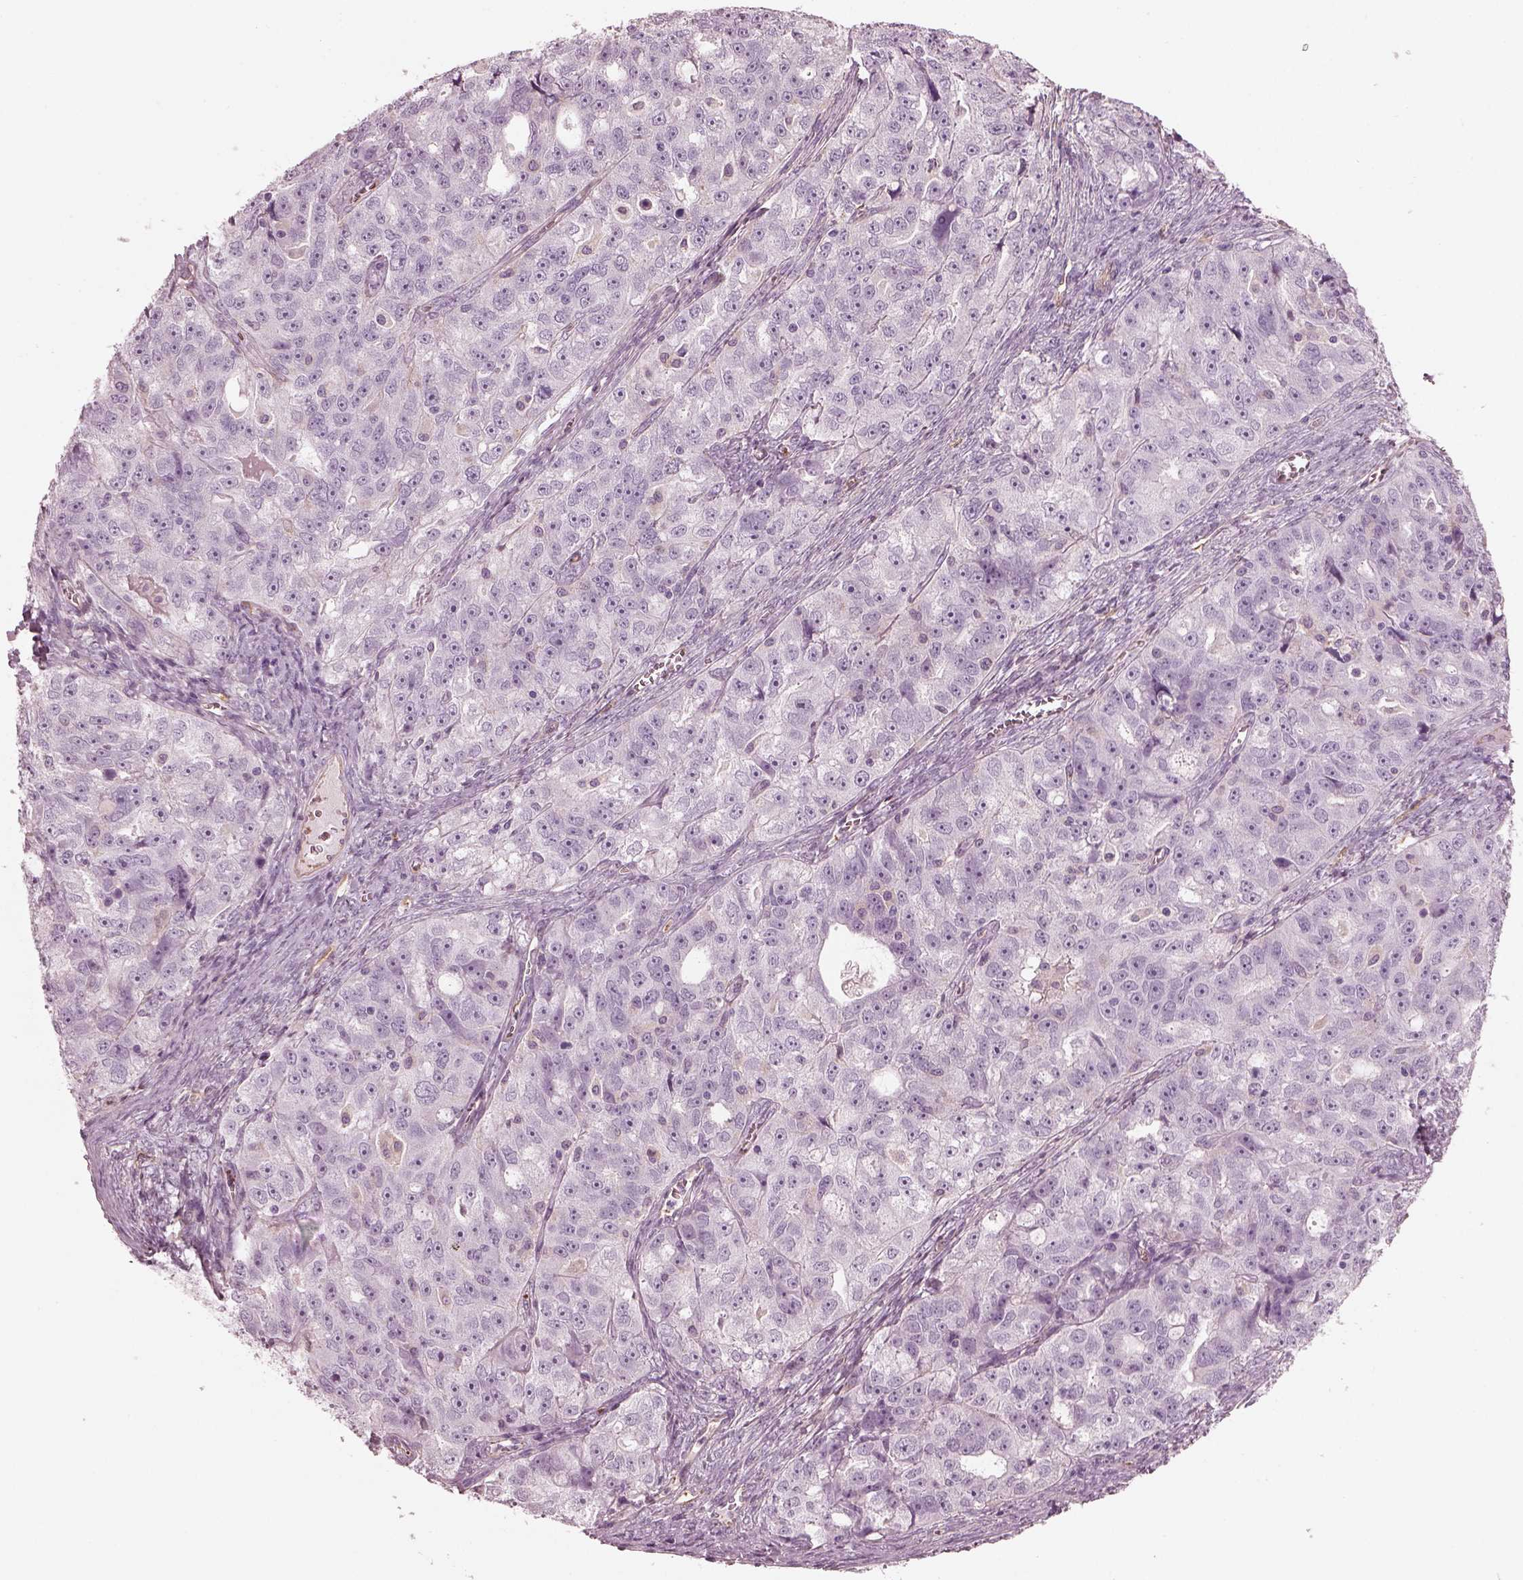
{"staining": {"intensity": "negative", "quantity": "none", "location": "none"}, "tissue": "ovarian cancer", "cell_type": "Tumor cells", "image_type": "cancer", "snomed": [{"axis": "morphology", "description": "Cystadenocarcinoma, serous, NOS"}, {"axis": "topography", "description": "Ovary"}], "caption": "A histopathology image of ovarian serous cystadenocarcinoma stained for a protein shows no brown staining in tumor cells. The staining is performed using DAB brown chromogen with nuclei counter-stained in using hematoxylin.", "gene": "EIF4E1B", "patient": {"sex": "female", "age": 51}}